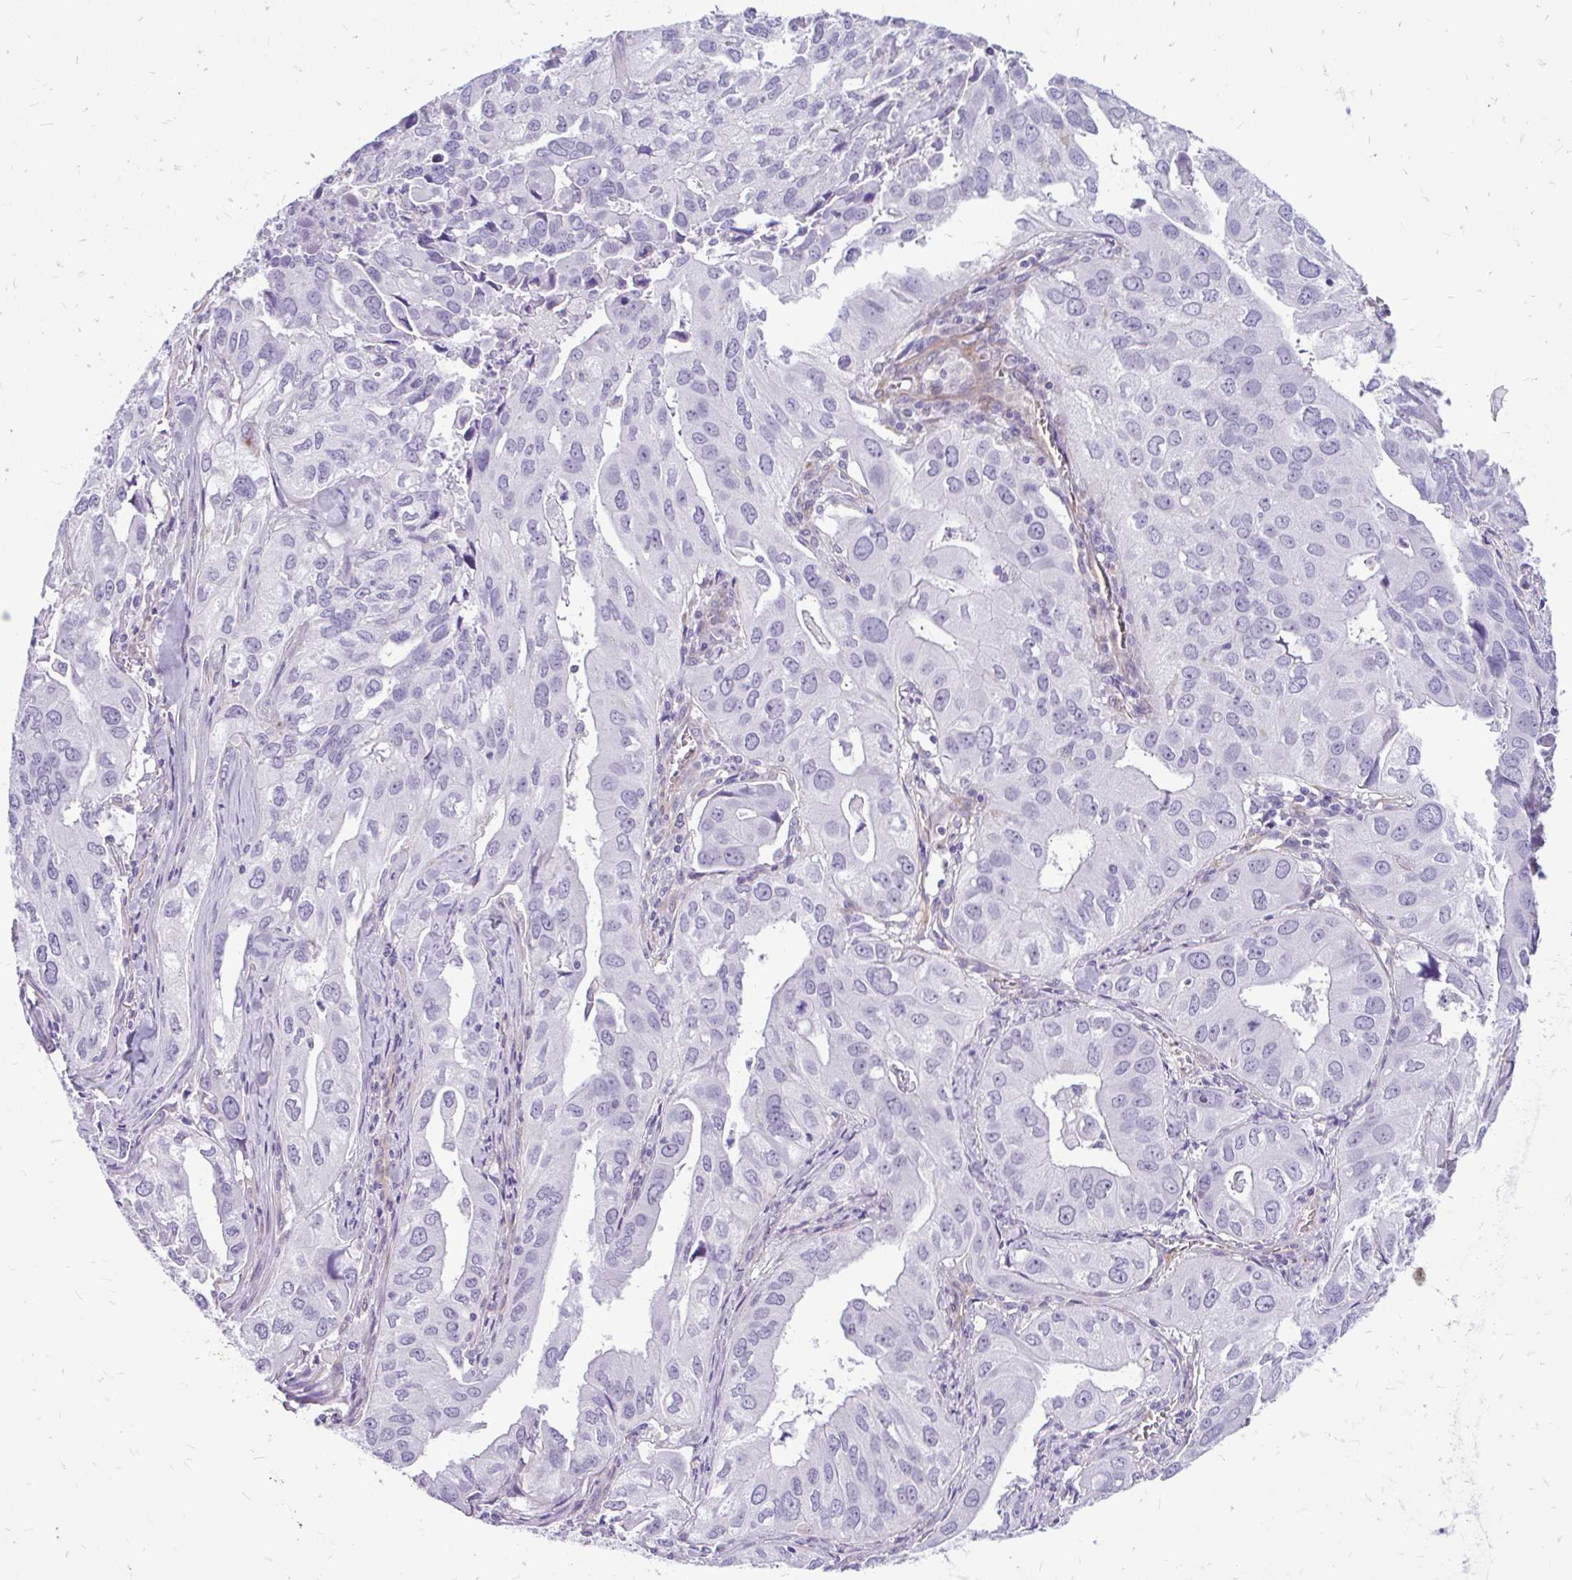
{"staining": {"intensity": "negative", "quantity": "none", "location": "none"}, "tissue": "lung cancer", "cell_type": "Tumor cells", "image_type": "cancer", "snomed": [{"axis": "morphology", "description": "Adenocarcinoma, NOS"}, {"axis": "topography", "description": "Lung"}], "caption": "IHC of human lung cancer (adenocarcinoma) exhibits no staining in tumor cells. (Brightfield microscopy of DAB immunohistochemistry at high magnification).", "gene": "FAM83C", "patient": {"sex": "male", "age": 48}}